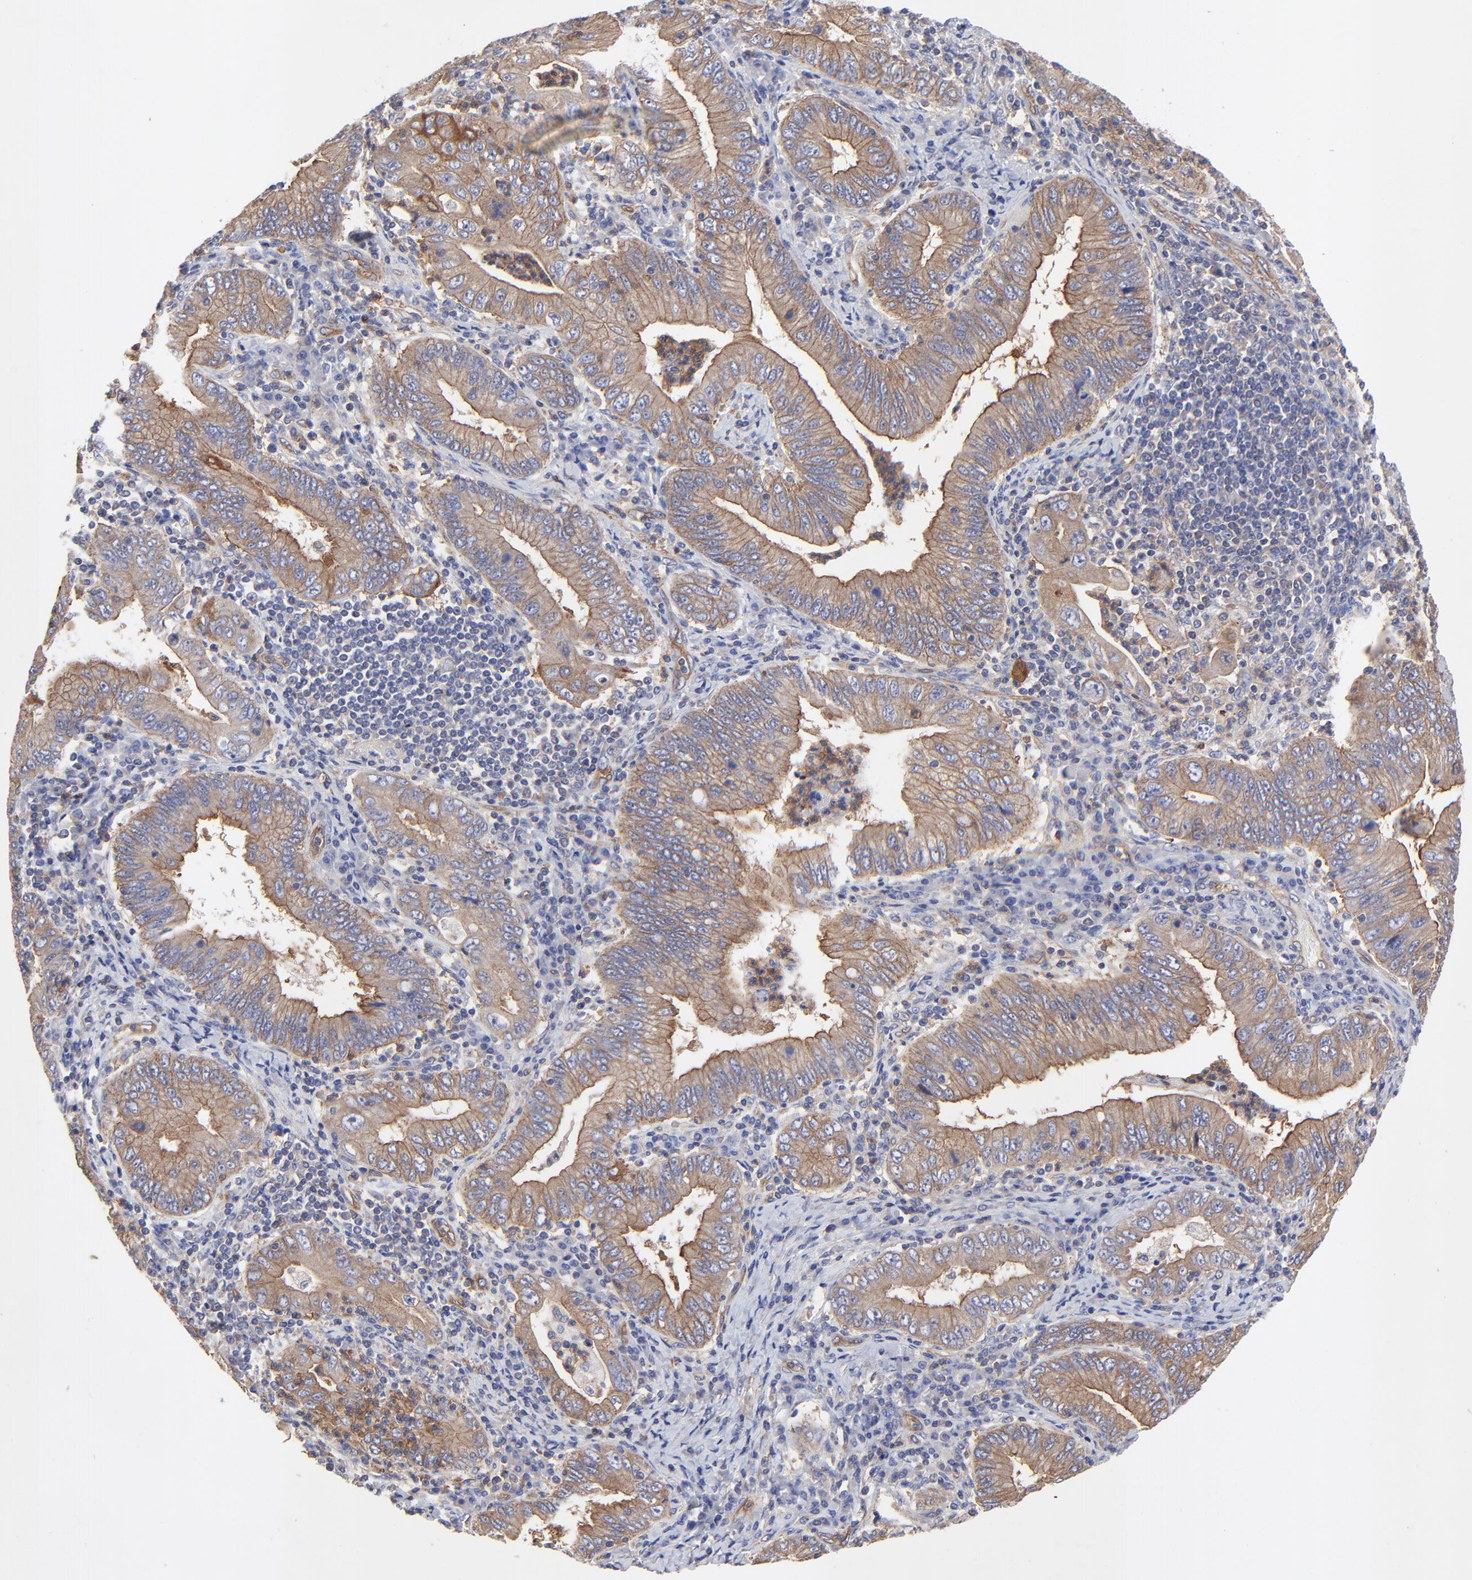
{"staining": {"intensity": "moderate", "quantity": ">75%", "location": "cytoplasmic/membranous"}, "tissue": "stomach cancer", "cell_type": "Tumor cells", "image_type": "cancer", "snomed": [{"axis": "morphology", "description": "Normal tissue, NOS"}, {"axis": "morphology", "description": "Adenocarcinoma, NOS"}, {"axis": "topography", "description": "Esophagus"}, {"axis": "topography", "description": "Stomach, upper"}, {"axis": "topography", "description": "Peripheral nerve tissue"}], "caption": "Stomach cancer (adenocarcinoma) stained with immunohistochemistry (IHC) shows moderate cytoplasmic/membranous positivity in about >75% of tumor cells. (DAB (3,3'-diaminobenzidine) IHC with brightfield microscopy, high magnification).", "gene": "SULF2", "patient": {"sex": "male", "age": 62}}